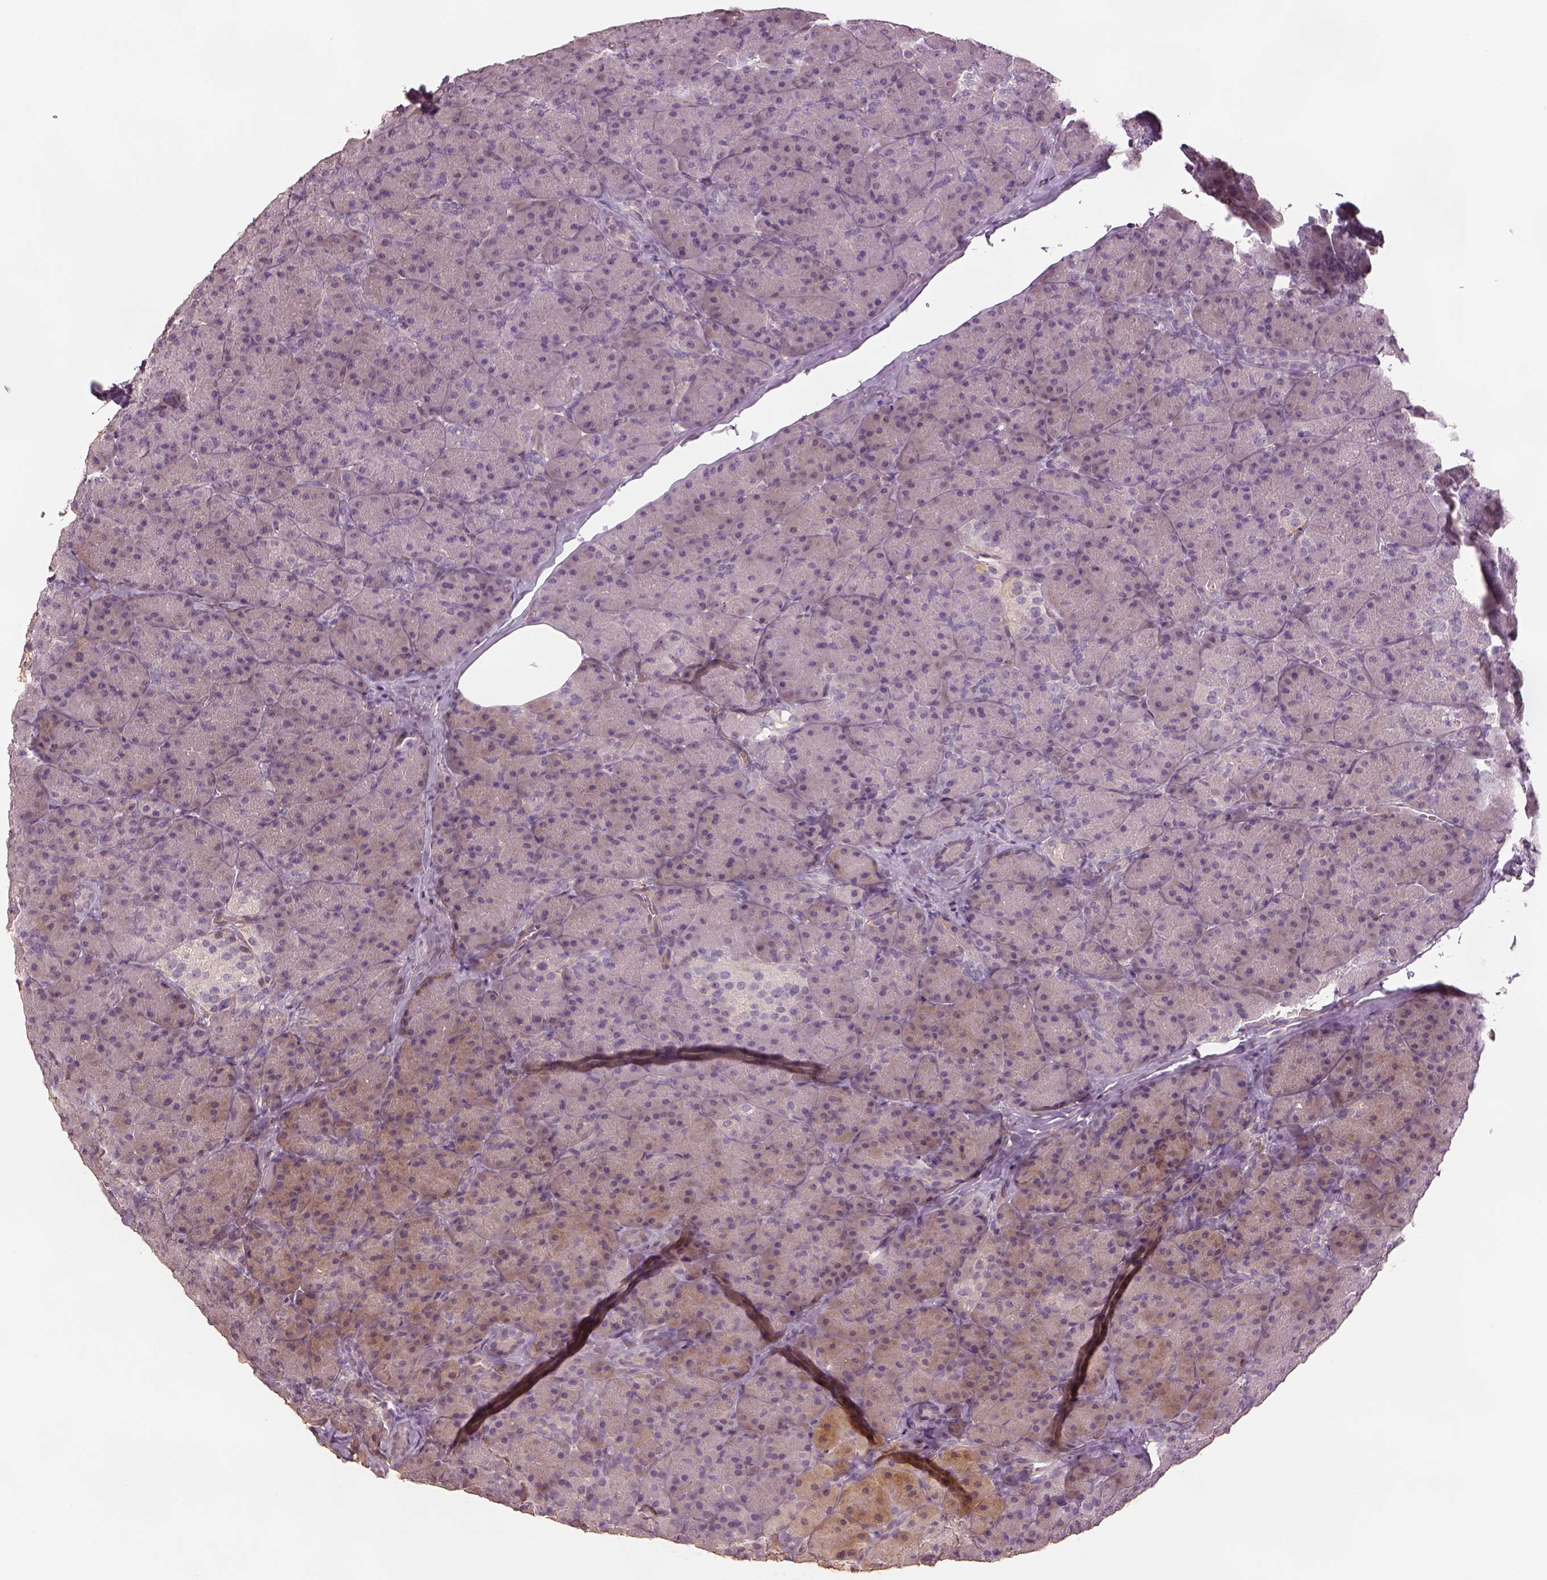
{"staining": {"intensity": "negative", "quantity": "none", "location": "none"}, "tissue": "pancreas", "cell_type": "Exocrine glandular cells", "image_type": "normal", "snomed": [{"axis": "morphology", "description": "Normal tissue, NOS"}, {"axis": "topography", "description": "Pancreas"}], "caption": "Immunohistochemistry of normal pancreas demonstrates no positivity in exocrine glandular cells. Brightfield microscopy of IHC stained with DAB (3,3'-diaminobenzidine) (brown) and hematoxylin (blue), captured at high magnification.", "gene": "LIN7A", "patient": {"sex": "male", "age": 57}}